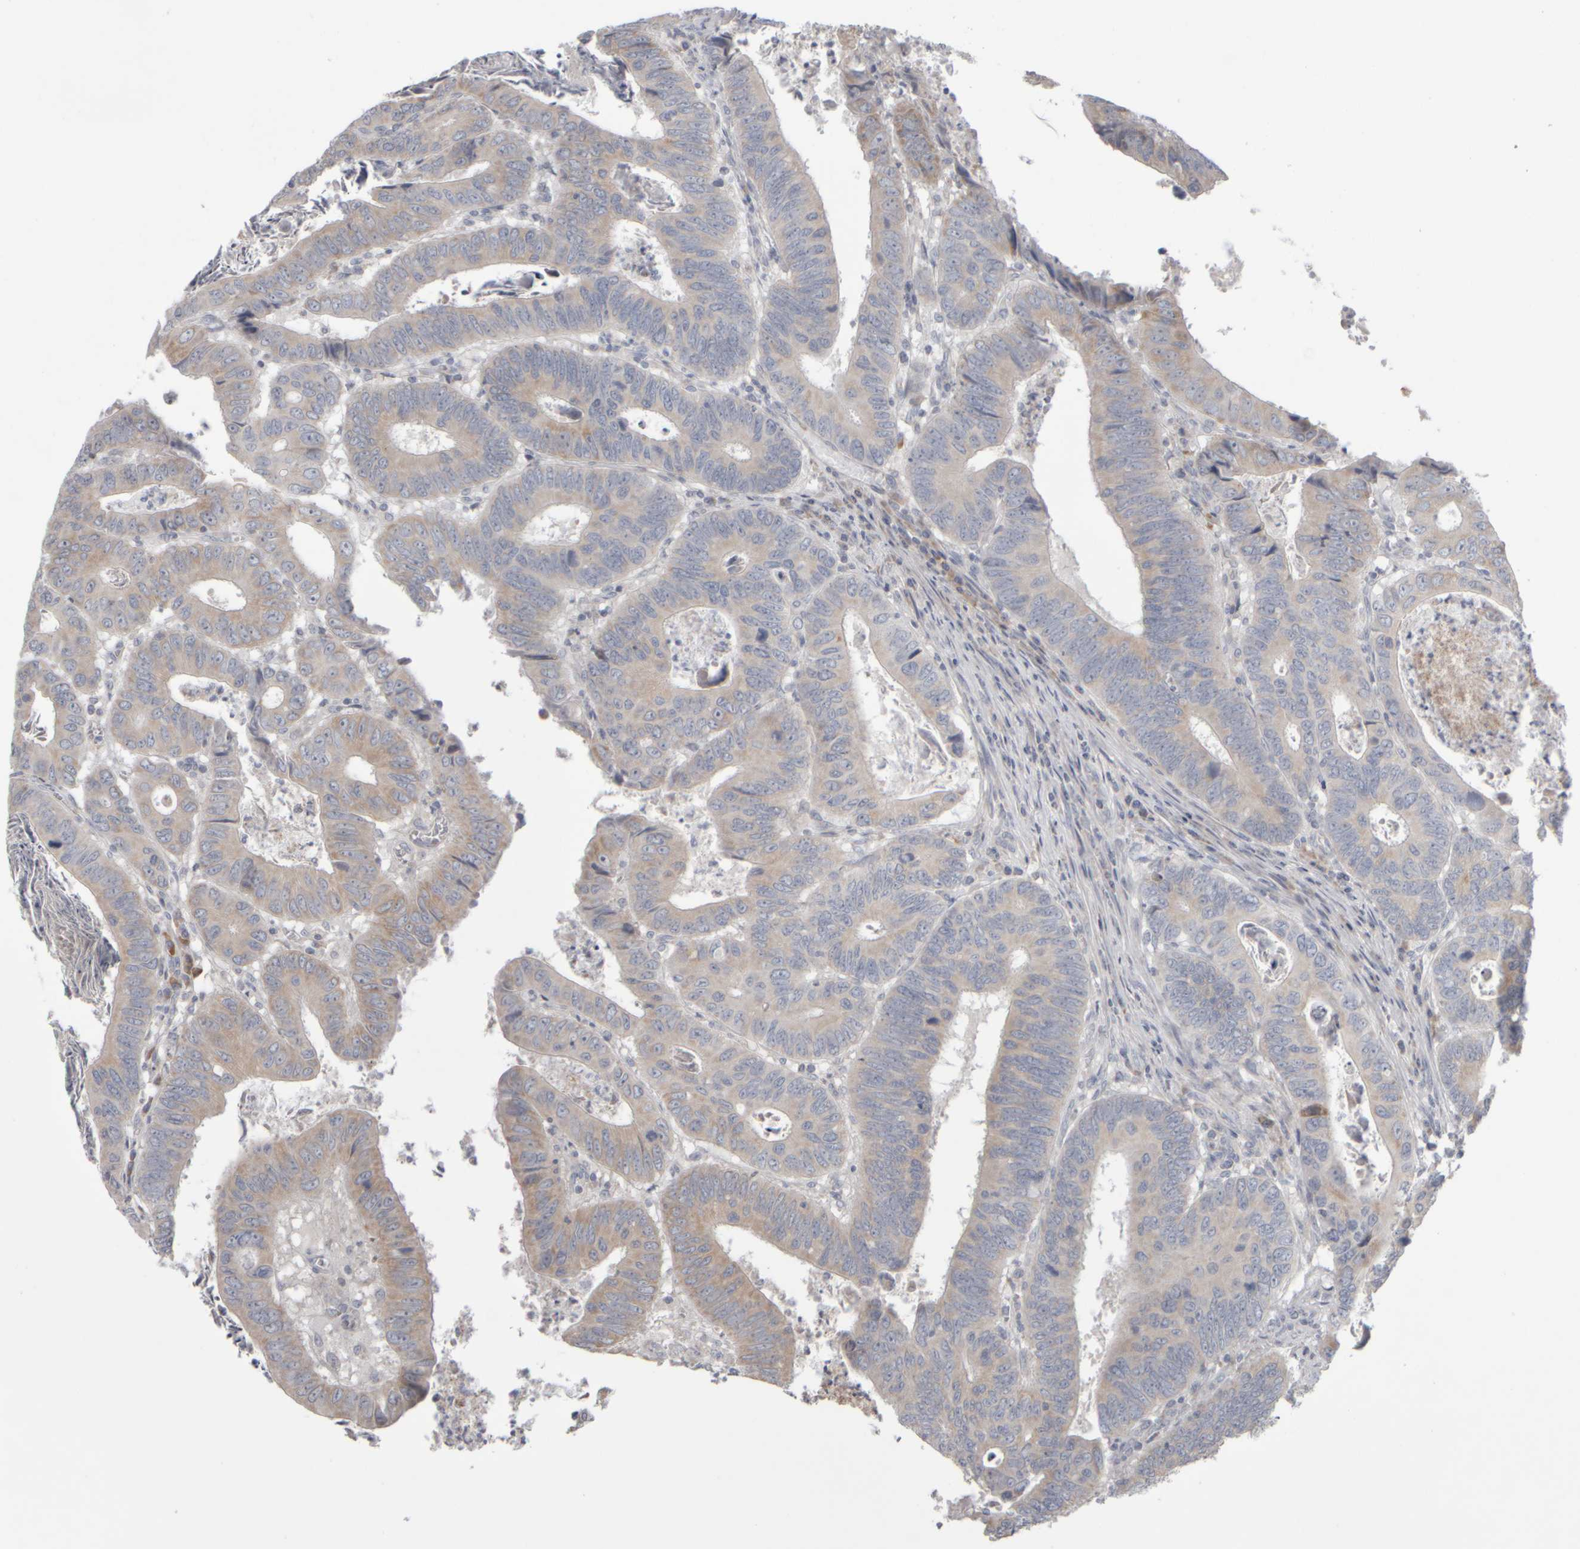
{"staining": {"intensity": "weak", "quantity": ">75%", "location": "cytoplasmic/membranous"}, "tissue": "colorectal cancer", "cell_type": "Tumor cells", "image_type": "cancer", "snomed": [{"axis": "morphology", "description": "Adenocarcinoma, NOS"}, {"axis": "topography", "description": "Colon"}], "caption": "Immunohistochemical staining of colorectal adenocarcinoma exhibits weak cytoplasmic/membranous protein expression in approximately >75% of tumor cells.", "gene": "SCO1", "patient": {"sex": "male", "age": 72}}